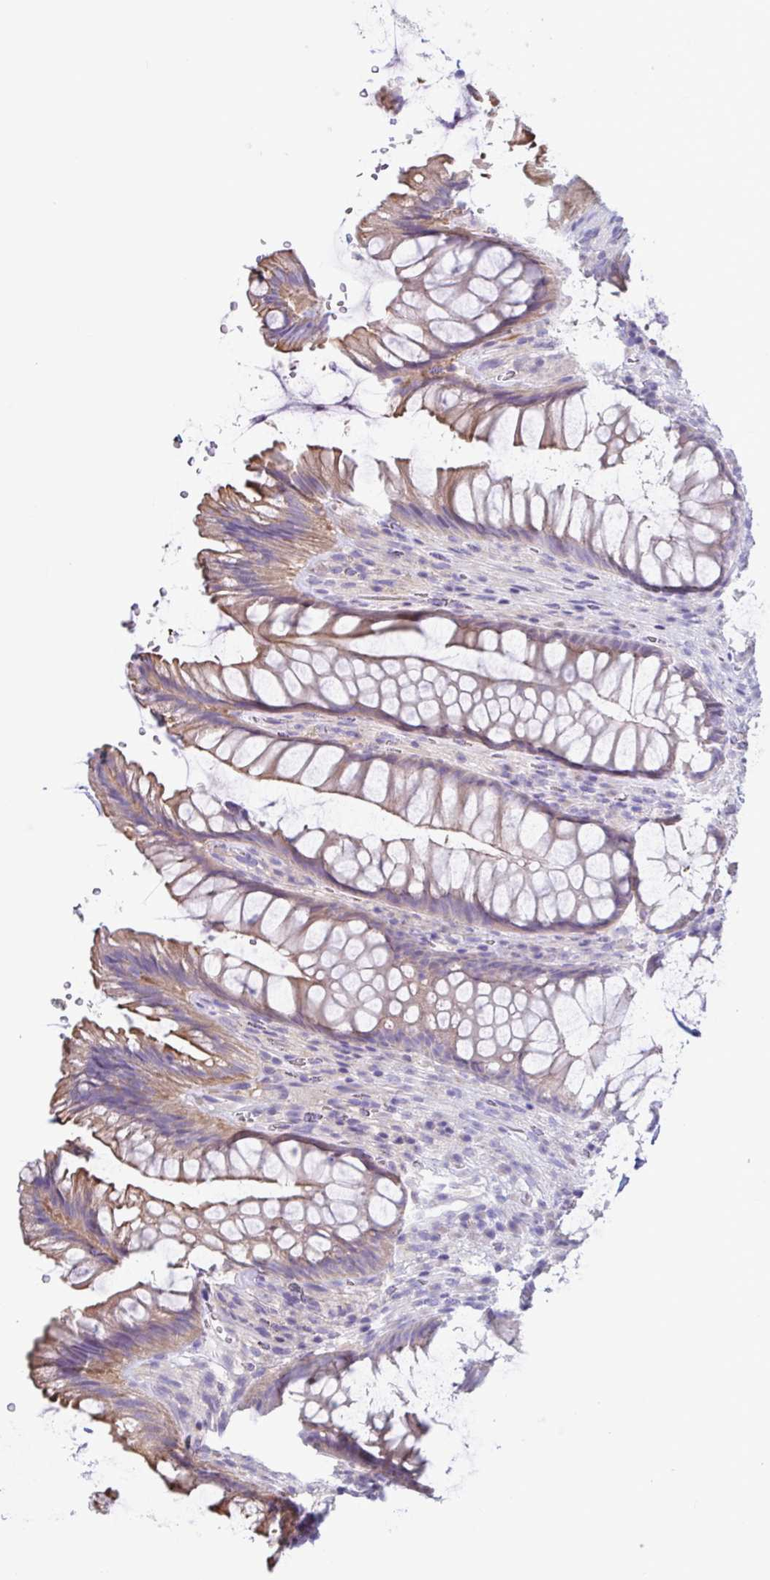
{"staining": {"intensity": "moderate", "quantity": "25%-75%", "location": "cytoplasmic/membranous"}, "tissue": "rectum", "cell_type": "Glandular cells", "image_type": "normal", "snomed": [{"axis": "morphology", "description": "Normal tissue, NOS"}, {"axis": "topography", "description": "Rectum"}], "caption": "Moderate cytoplasmic/membranous positivity for a protein is identified in approximately 25%-75% of glandular cells of unremarkable rectum using immunohistochemistry.", "gene": "TNNI2", "patient": {"sex": "male", "age": 53}}